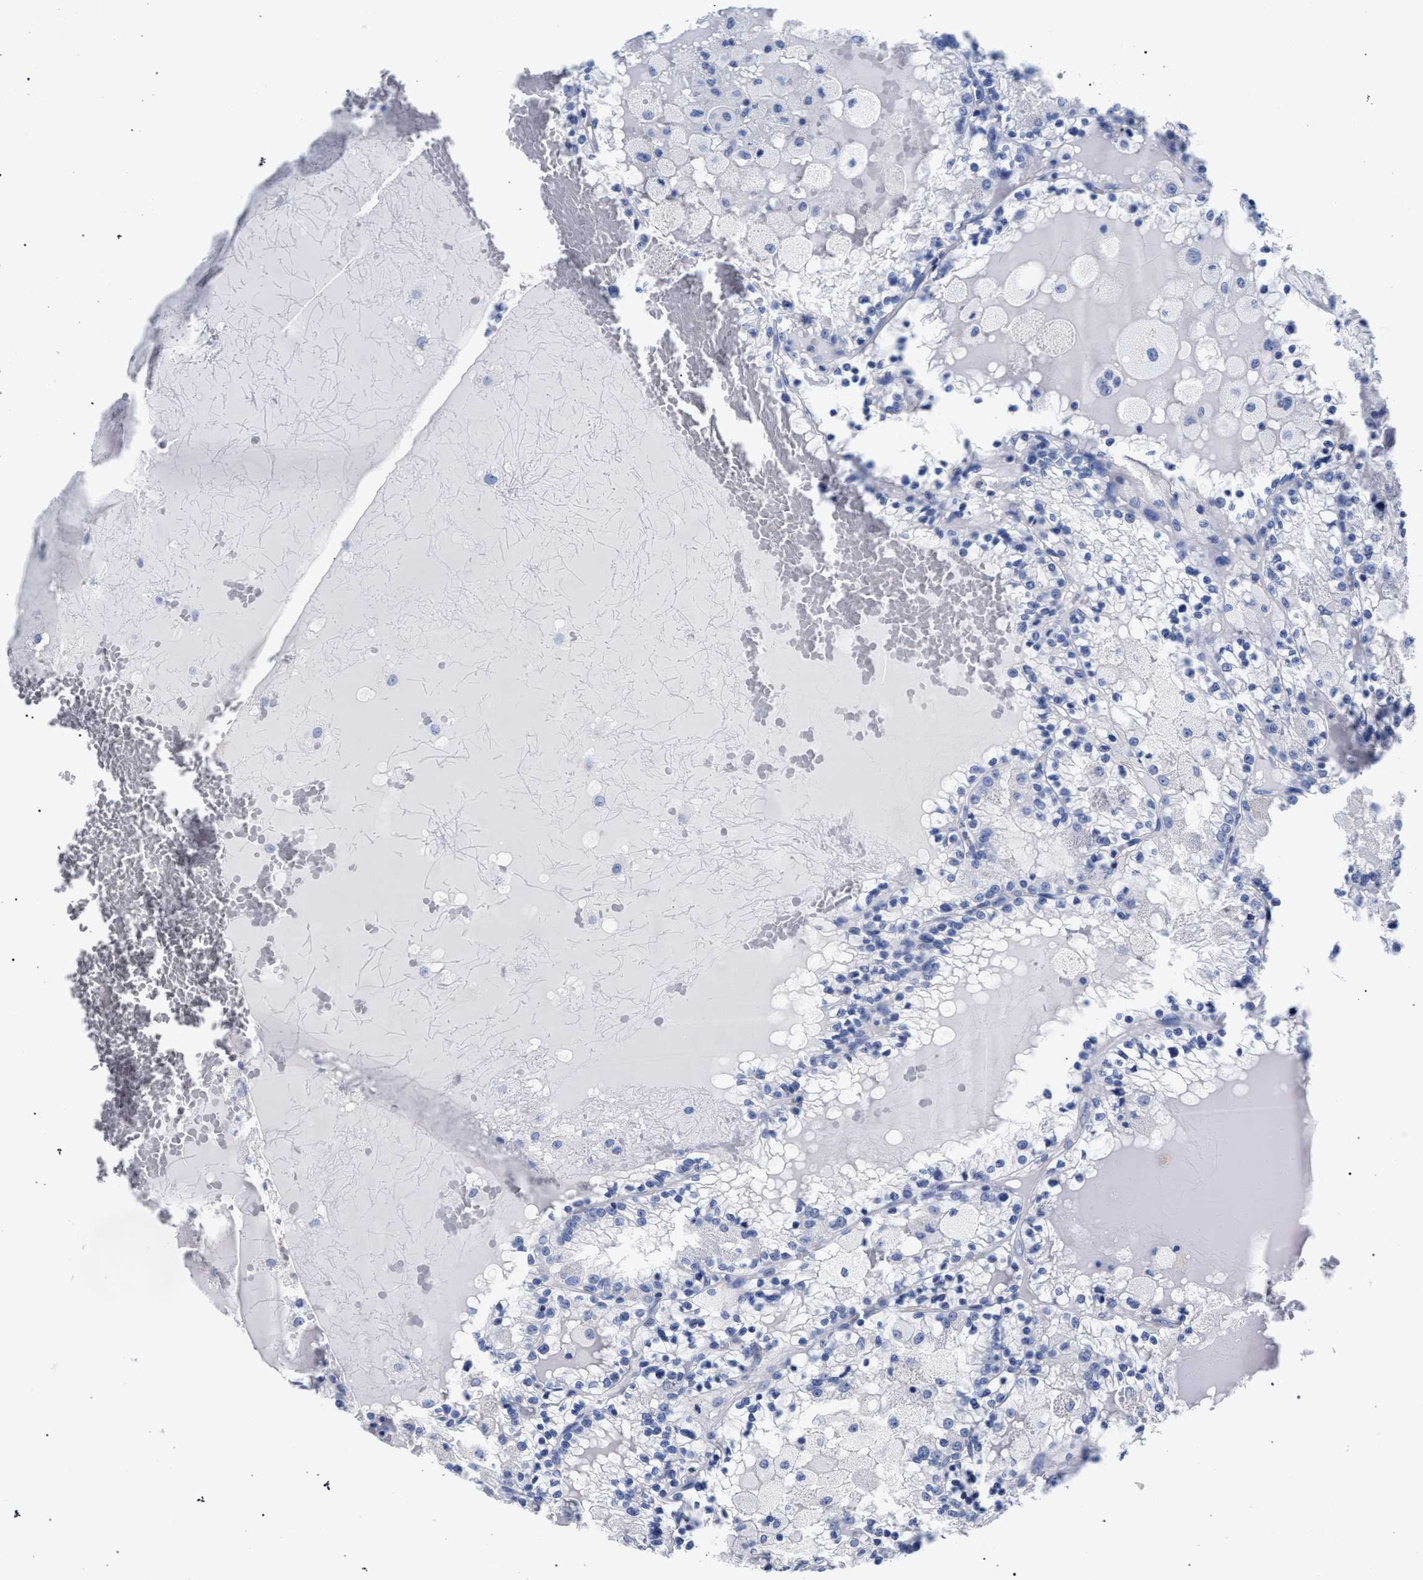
{"staining": {"intensity": "negative", "quantity": "none", "location": "none"}, "tissue": "renal cancer", "cell_type": "Tumor cells", "image_type": "cancer", "snomed": [{"axis": "morphology", "description": "Adenocarcinoma, NOS"}, {"axis": "topography", "description": "Kidney"}], "caption": "Tumor cells show no significant protein expression in renal cancer (adenocarcinoma). Nuclei are stained in blue.", "gene": "AKAP4", "patient": {"sex": "female", "age": 56}}